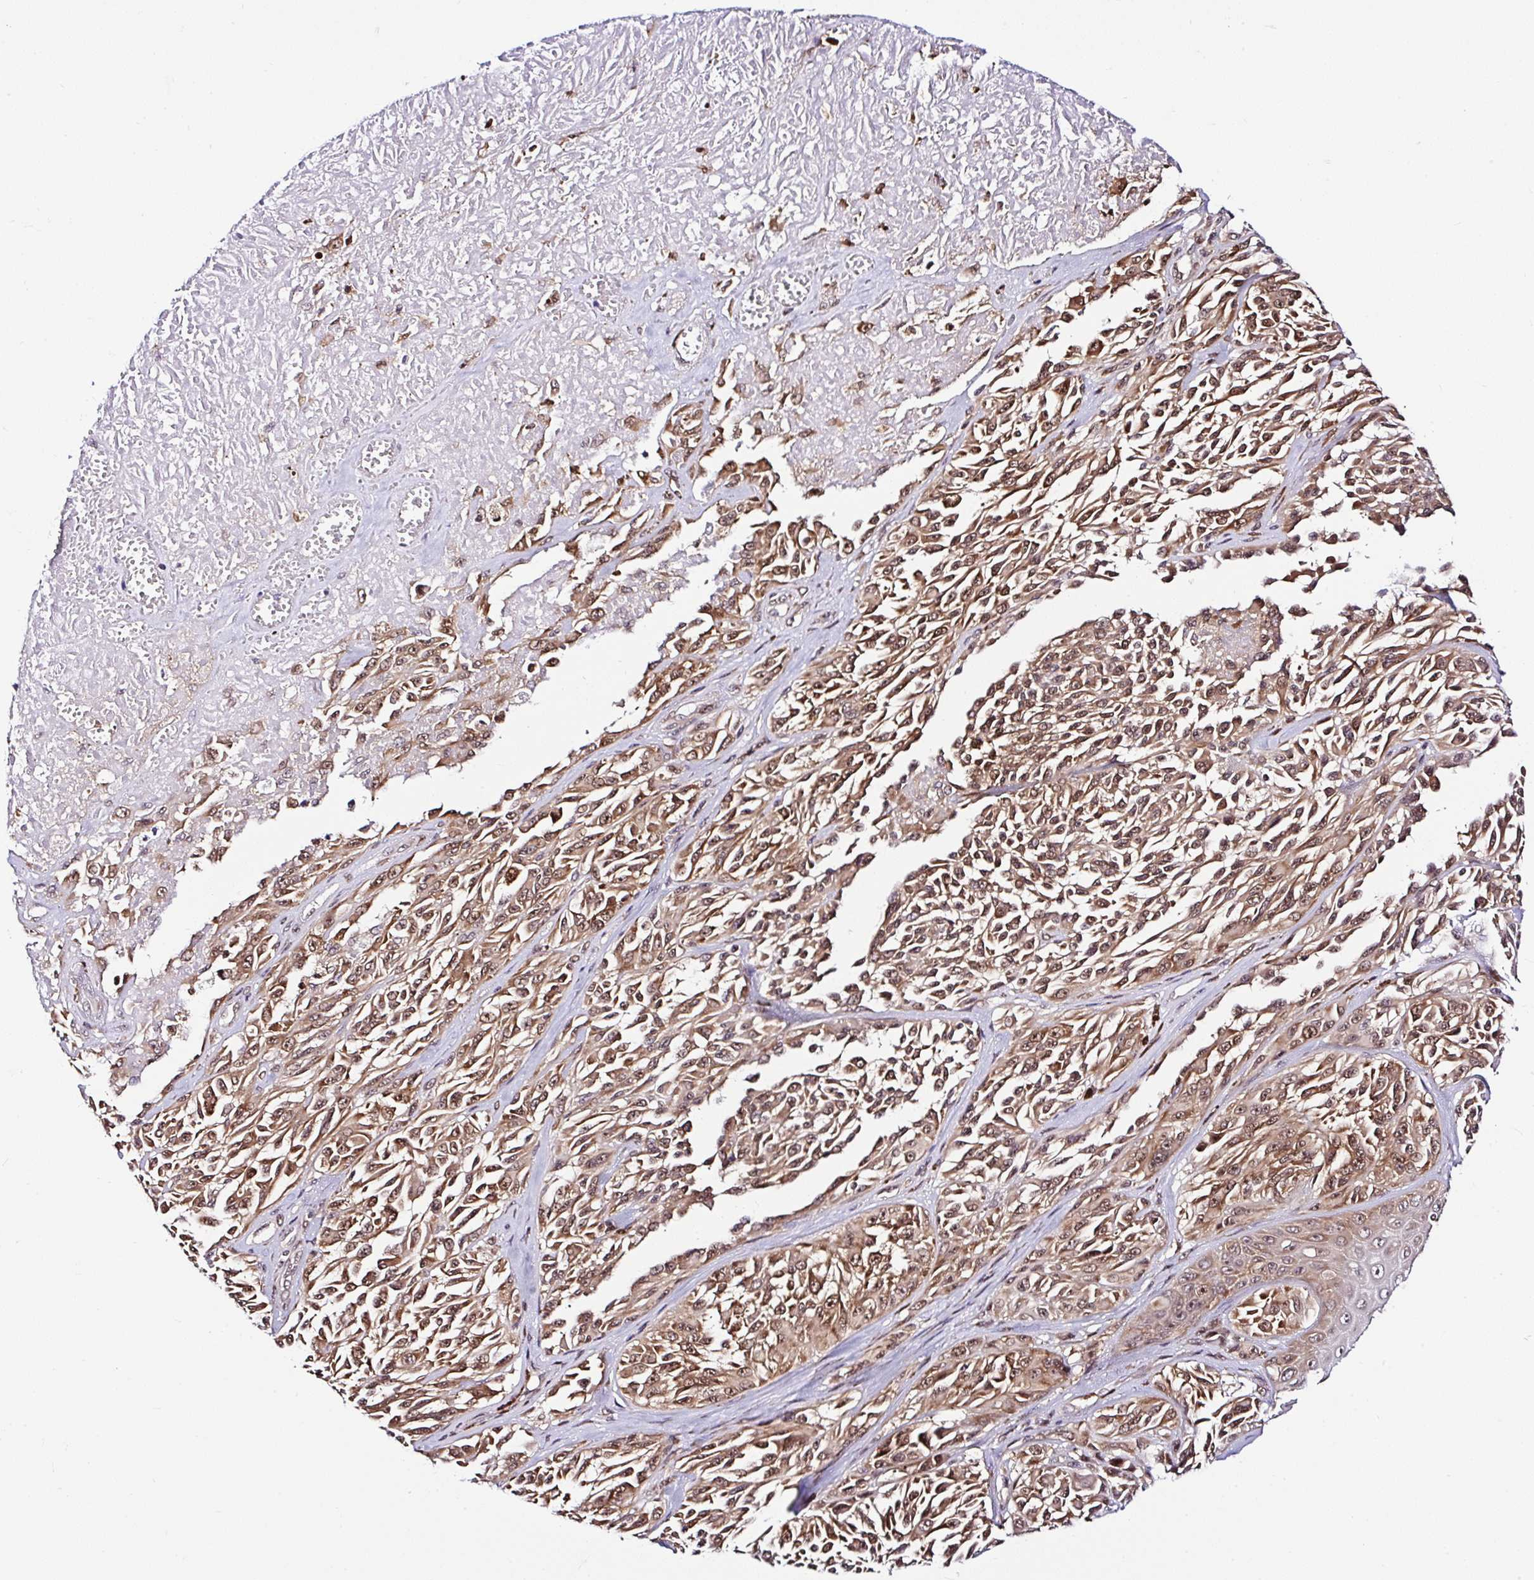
{"staining": {"intensity": "moderate", "quantity": ">75%", "location": "cytoplasmic/membranous,nuclear"}, "tissue": "melanoma", "cell_type": "Tumor cells", "image_type": "cancer", "snomed": [{"axis": "morphology", "description": "Malignant melanoma, NOS"}, {"axis": "topography", "description": "Skin"}], "caption": "High-power microscopy captured an immunohistochemistry micrograph of melanoma, revealing moderate cytoplasmic/membranous and nuclear expression in approximately >75% of tumor cells.", "gene": "PIN4", "patient": {"sex": "male", "age": 94}}